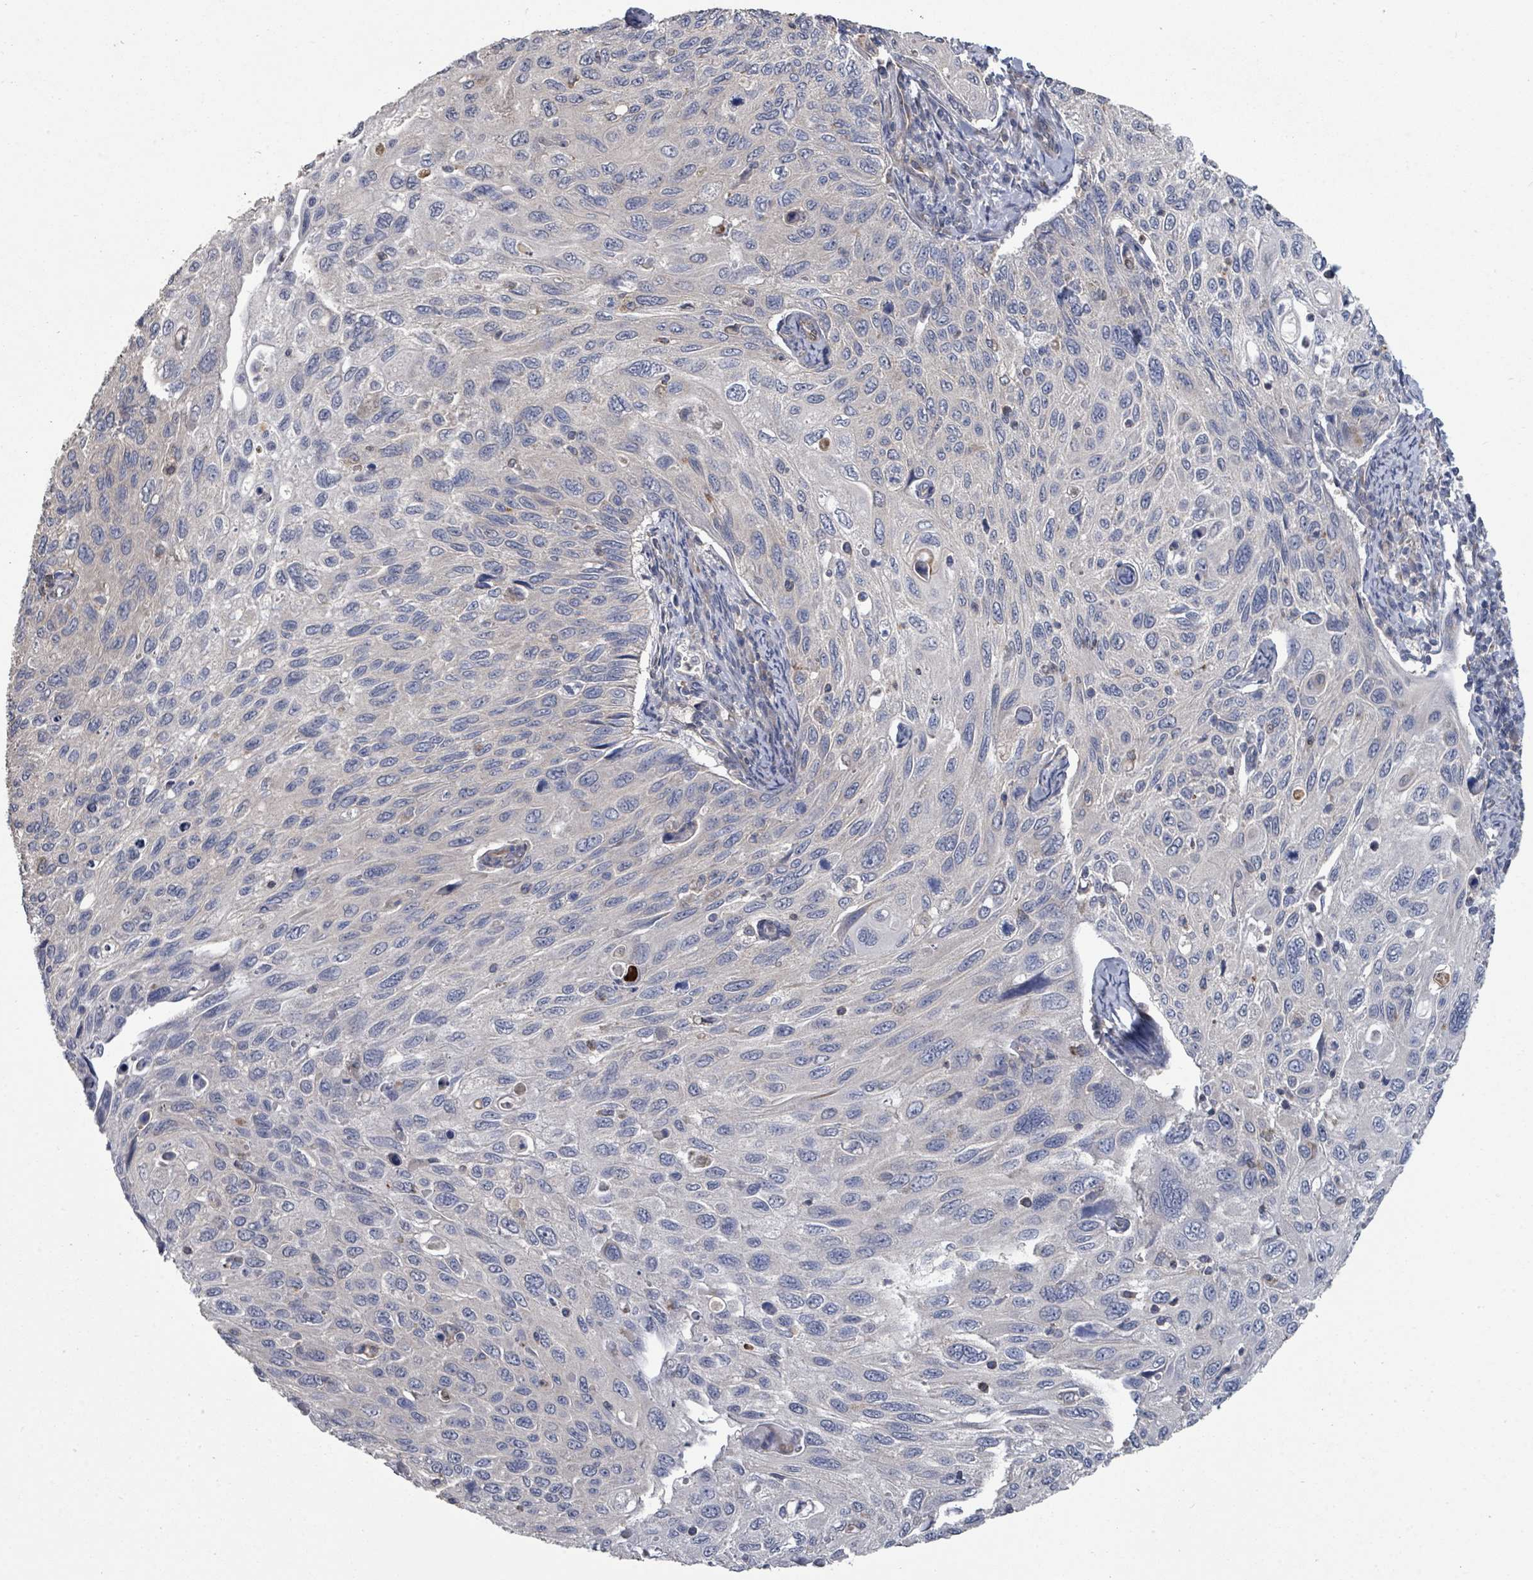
{"staining": {"intensity": "negative", "quantity": "none", "location": "none"}, "tissue": "cervical cancer", "cell_type": "Tumor cells", "image_type": "cancer", "snomed": [{"axis": "morphology", "description": "Squamous cell carcinoma, NOS"}, {"axis": "topography", "description": "Cervix"}], "caption": "This is an immunohistochemistry histopathology image of human cervical cancer (squamous cell carcinoma). There is no expression in tumor cells.", "gene": "SLC9A7", "patient": {"sex": "female", "age": 70}}